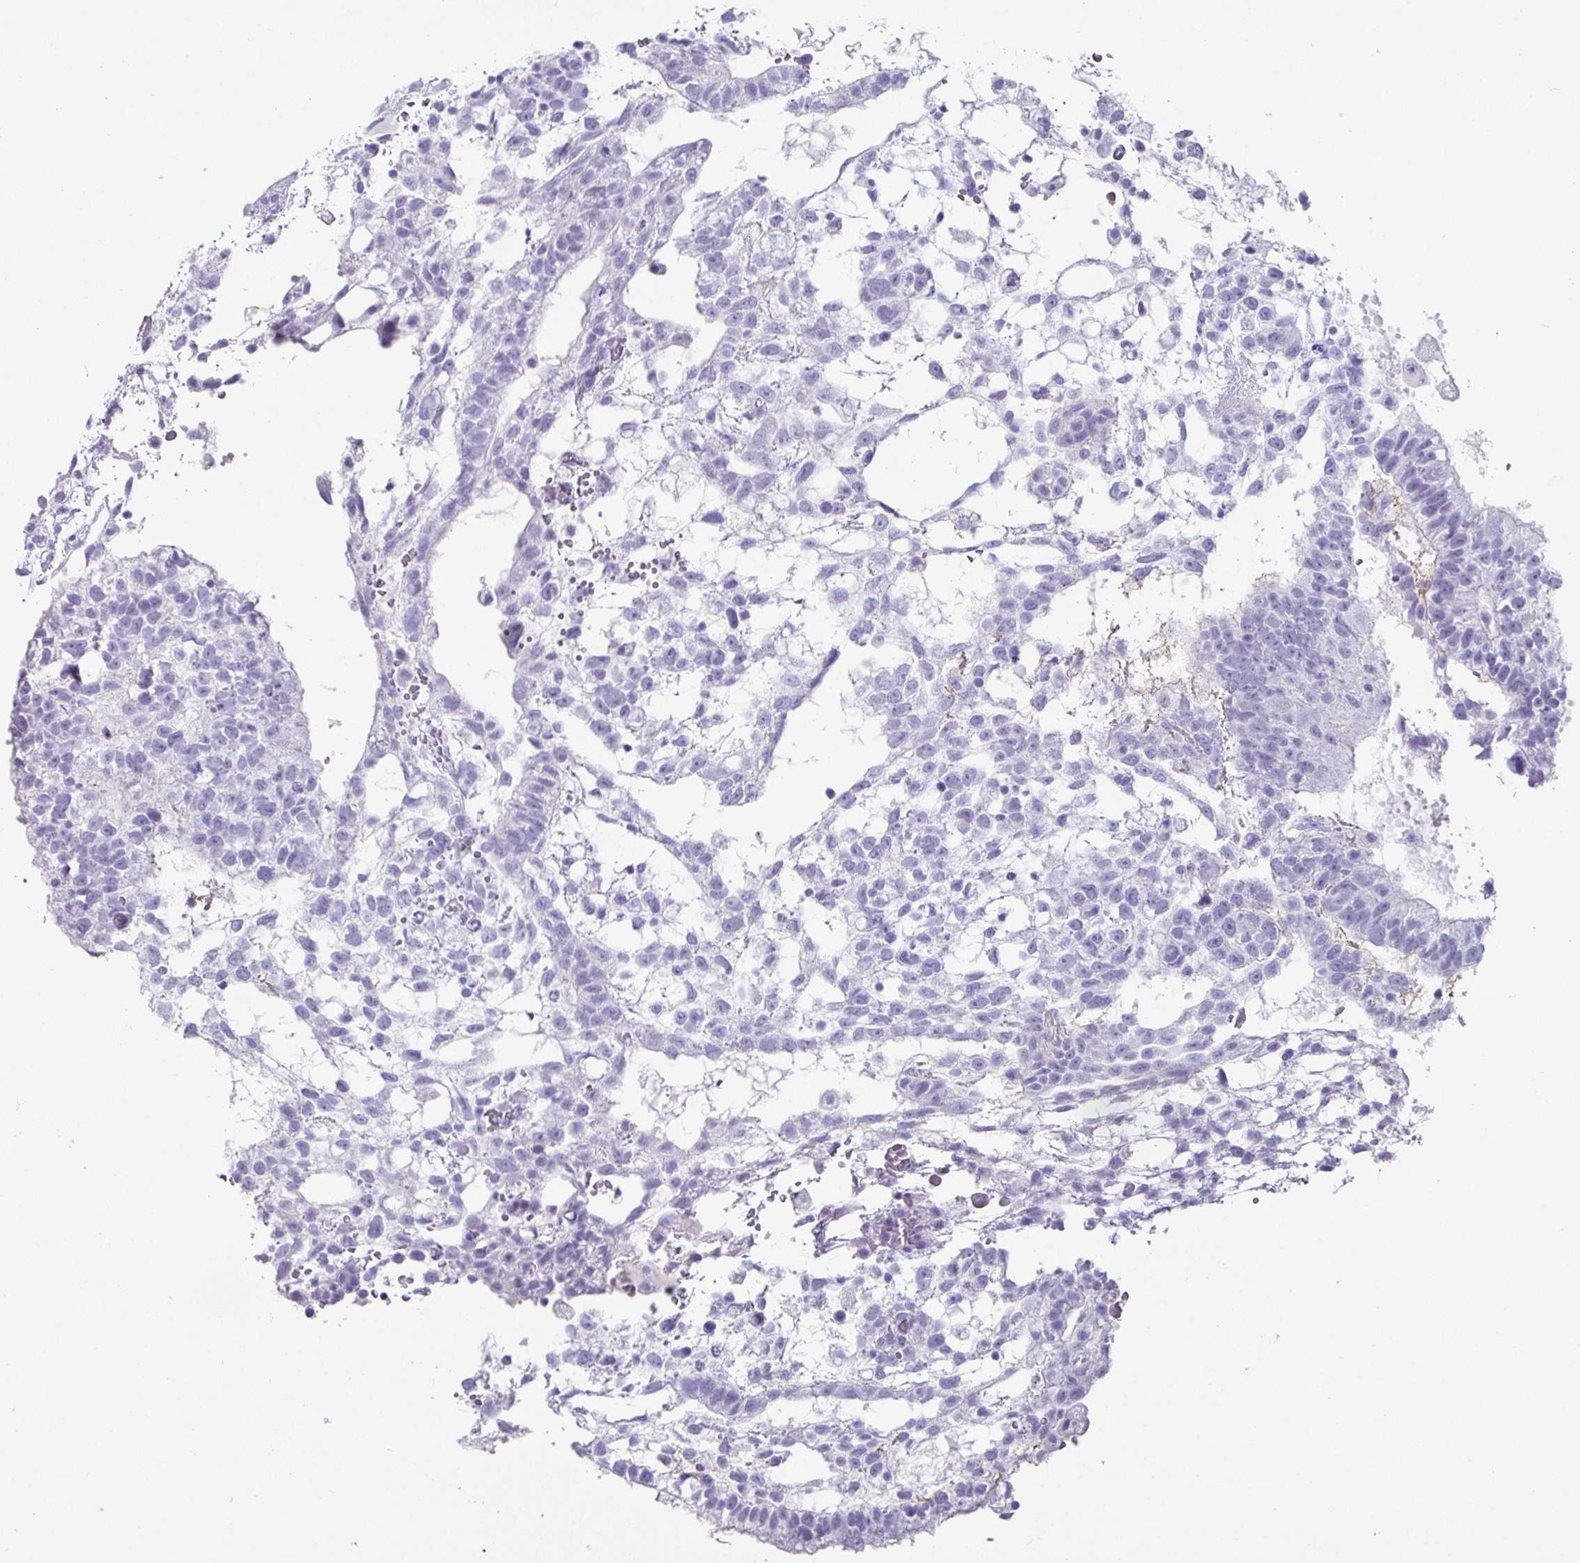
{"staining": {"intensity": "negative", "quantity": "none", "location": "none"}, "tissue": "testis cancer", "cell_type": "Tumor cells", "image_type": "cancer", "snomed": [{"axis": "morphology", "description": "Normal tissue, NOS"}, {"axis": "morphology", "description": "Carcinoma, Embryonal, NOS"}, {"axis": "topography", "description": "Testis"}], "caption": "The micrograph displays no significant staining in tumor cells of testis cancer (embryonal carcinoma).", "gene": "CREG2", "patient": {"sex": "male", "age": 32}}